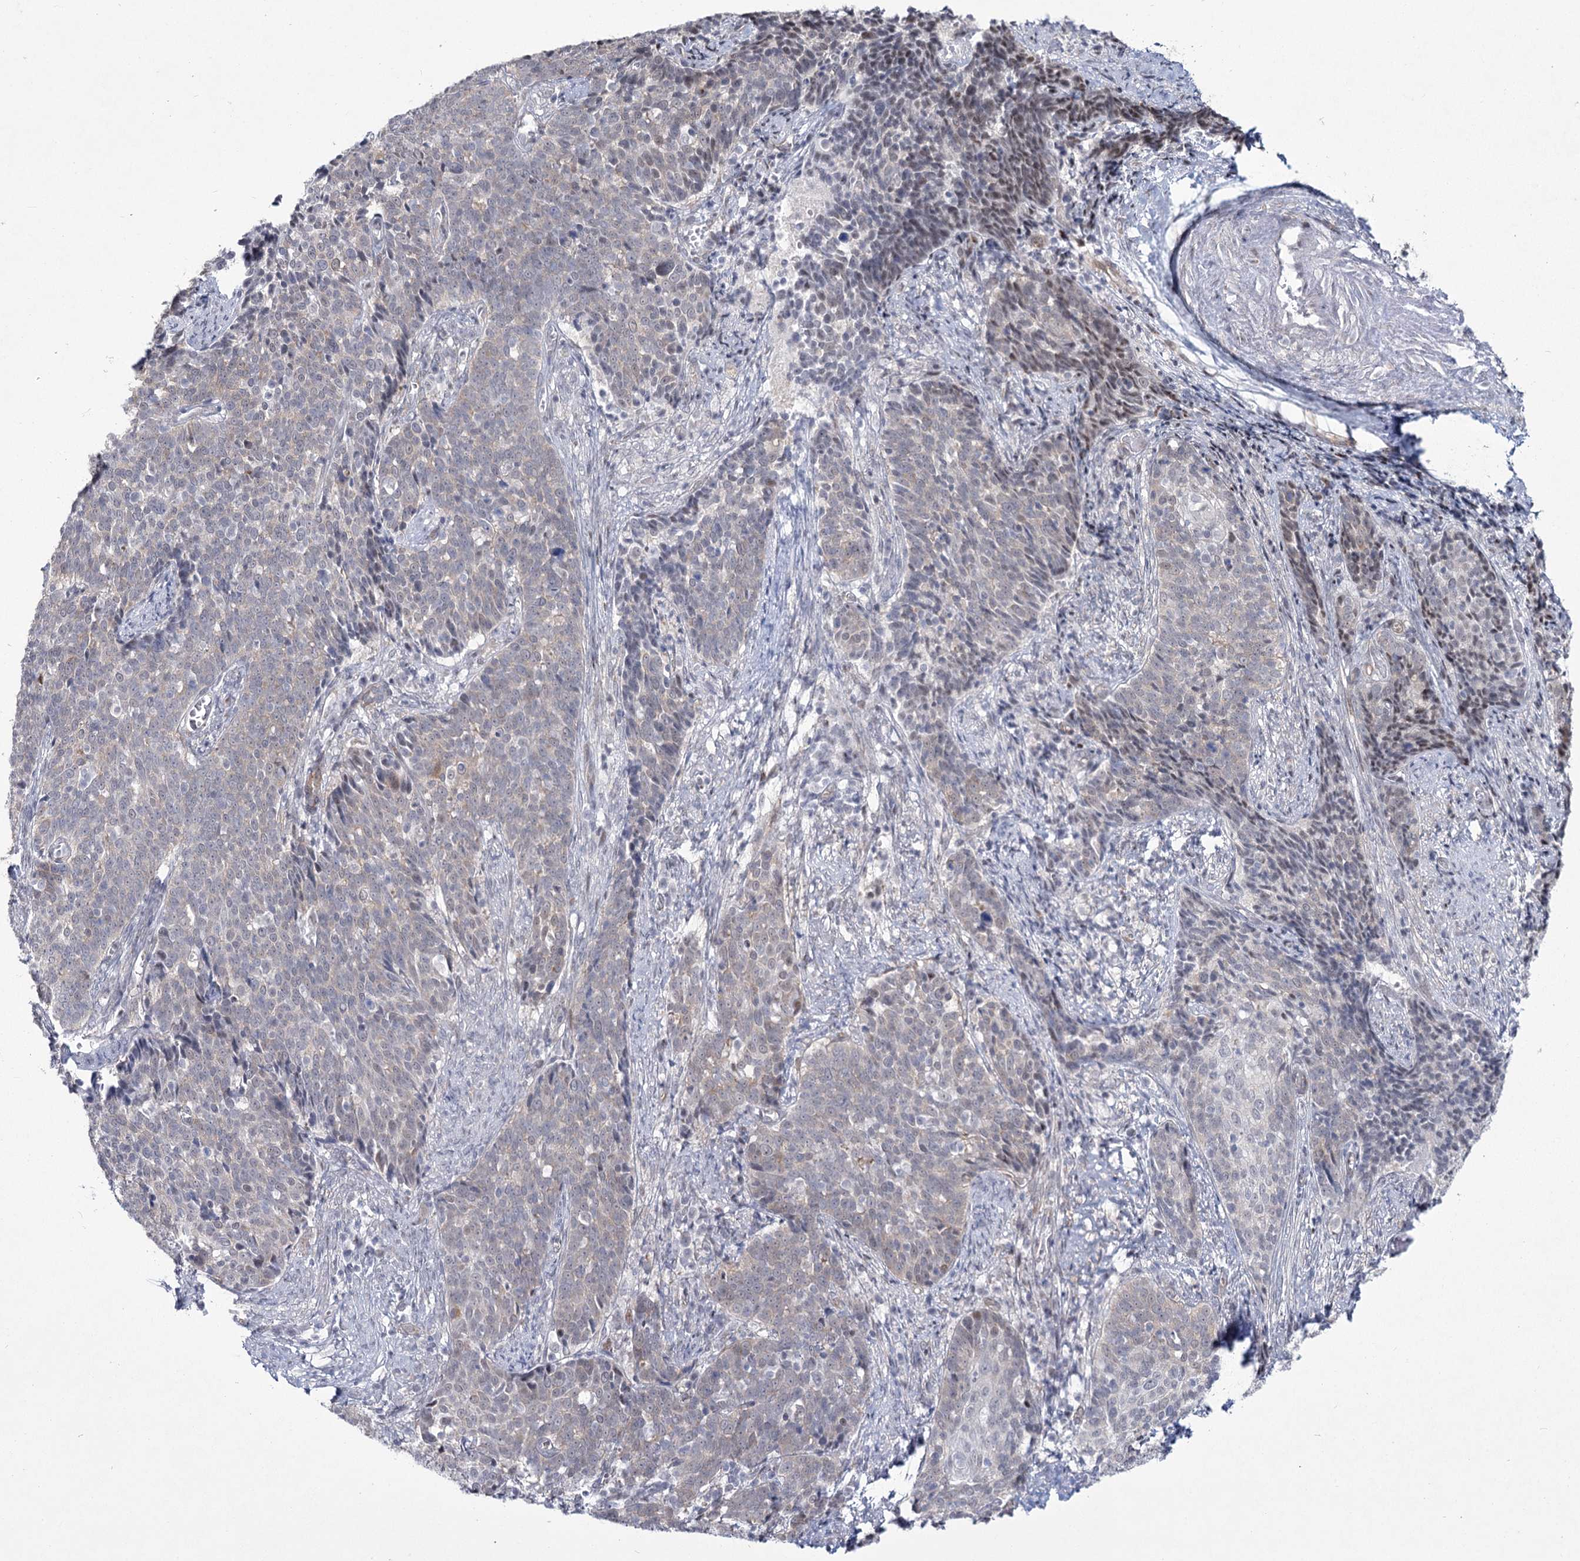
{"staining": {"intensity": "negative", "quantity": "none", "location": "none"}, "tissue": "cervical cancer", "cell_type": "Tumor cells", "image_type": "cancer", "snomed": [{"axis": "morphology", "description": "Squamous cell carcinoma, NOS"}, {"axis": "topography", "description": "Cervix"}], "caption": "Immunohistochemistry (IHC) of cervical squamous cell carcinoma exhibits no expression in tumor cells. (DAB immunohistochemistry (IHC) with hematoxylin counter stain).", "gene": "YBX3", "patient": {"sex": "female", "age": 39}}